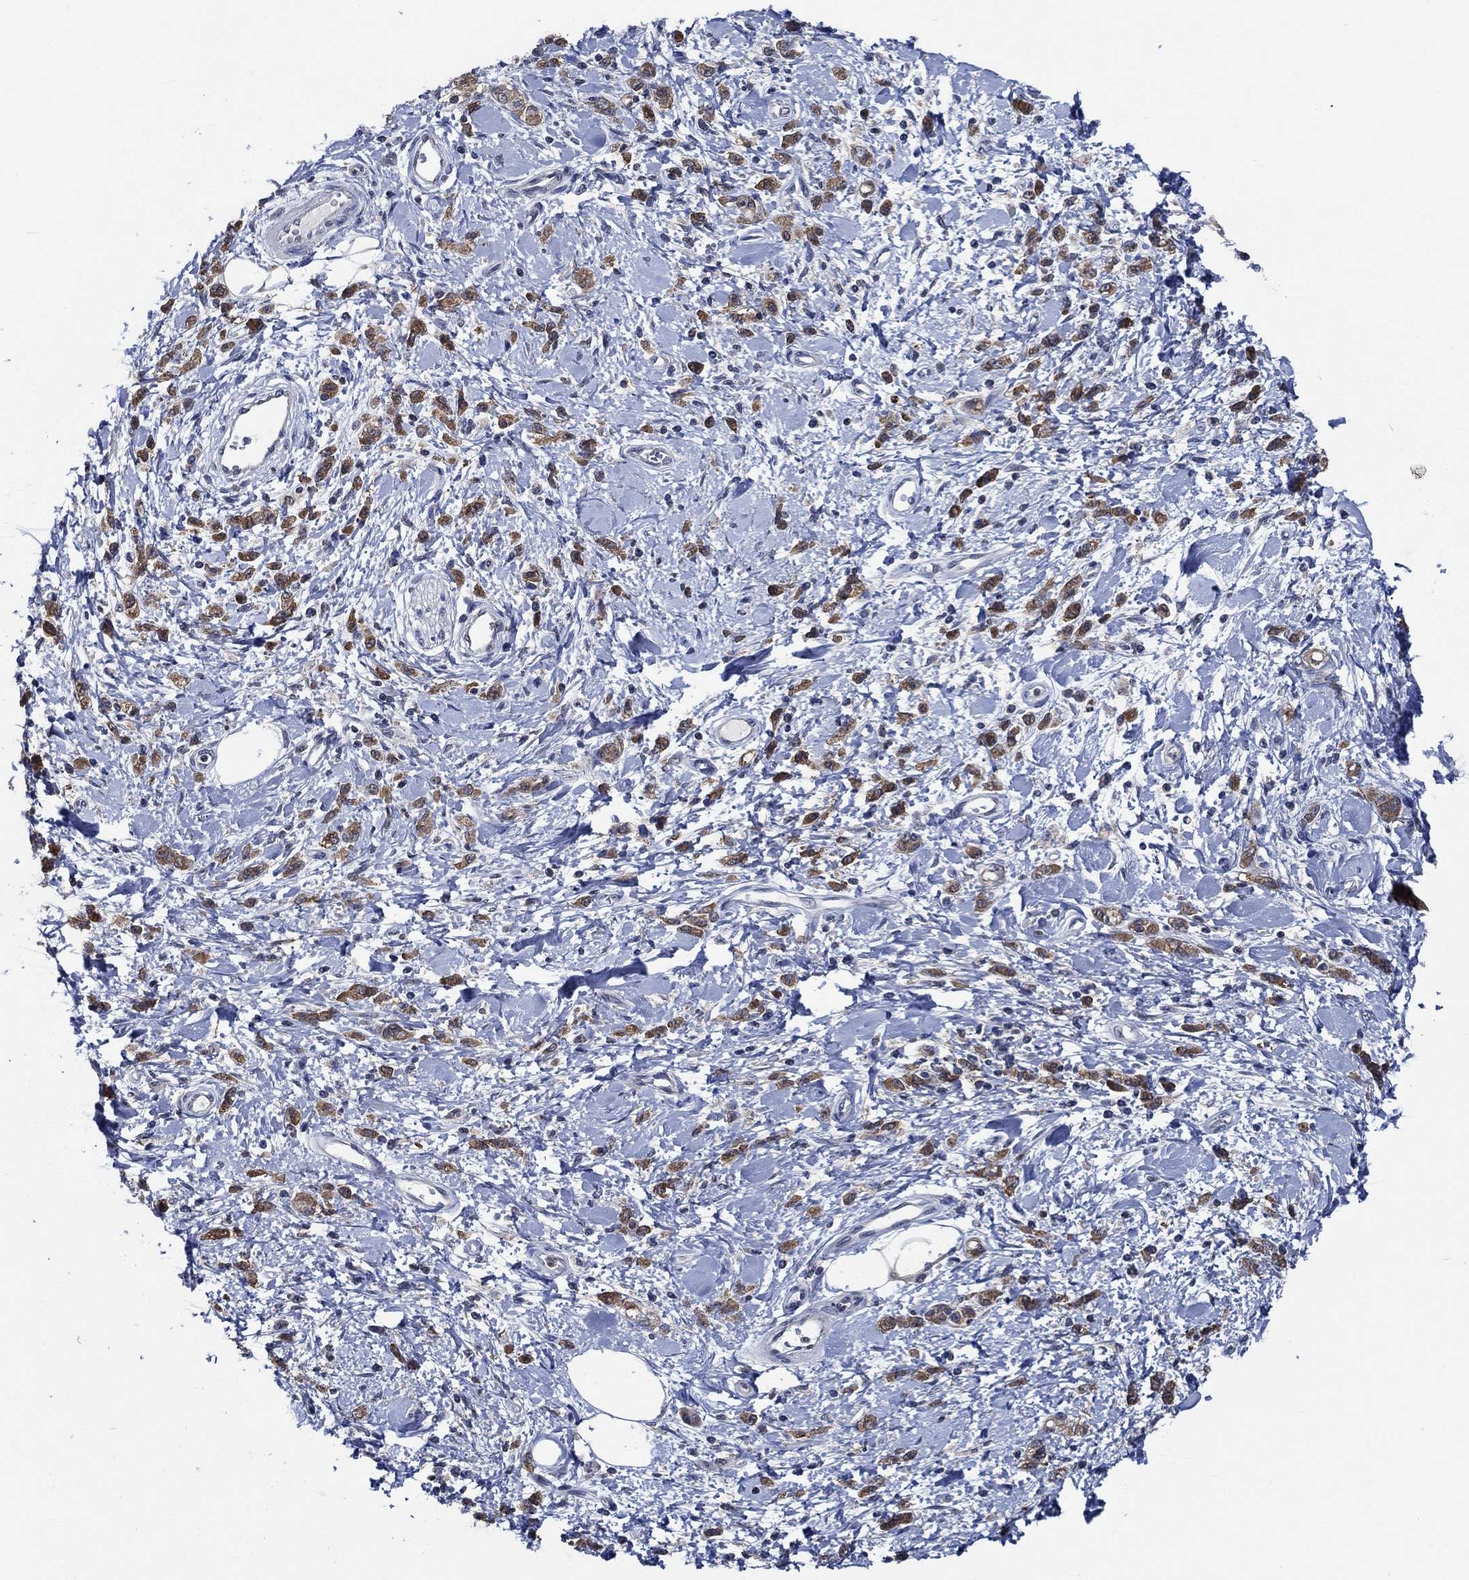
{"staining": {"intensity": "strong", "quantity": ">75%", "location": "cytoplasmic/membranous"}, "tissue": "stomach cancer", "cell_type": "Tumor cells", "image_type": "cancer", "snomed": [{"axis": "morphology", "description": "Adenocarcinoma, NOS"}, {"axis": "topography", "description": "Stomach"}], "caption": "Immunohistochemical staining of stomach cancer demonstrates high levels of strong cytoplasmic/membranous expression in approximately >75% of tumor cells.", "gene": "DACT1", "patient": {"sex": "male", "age": 77}}